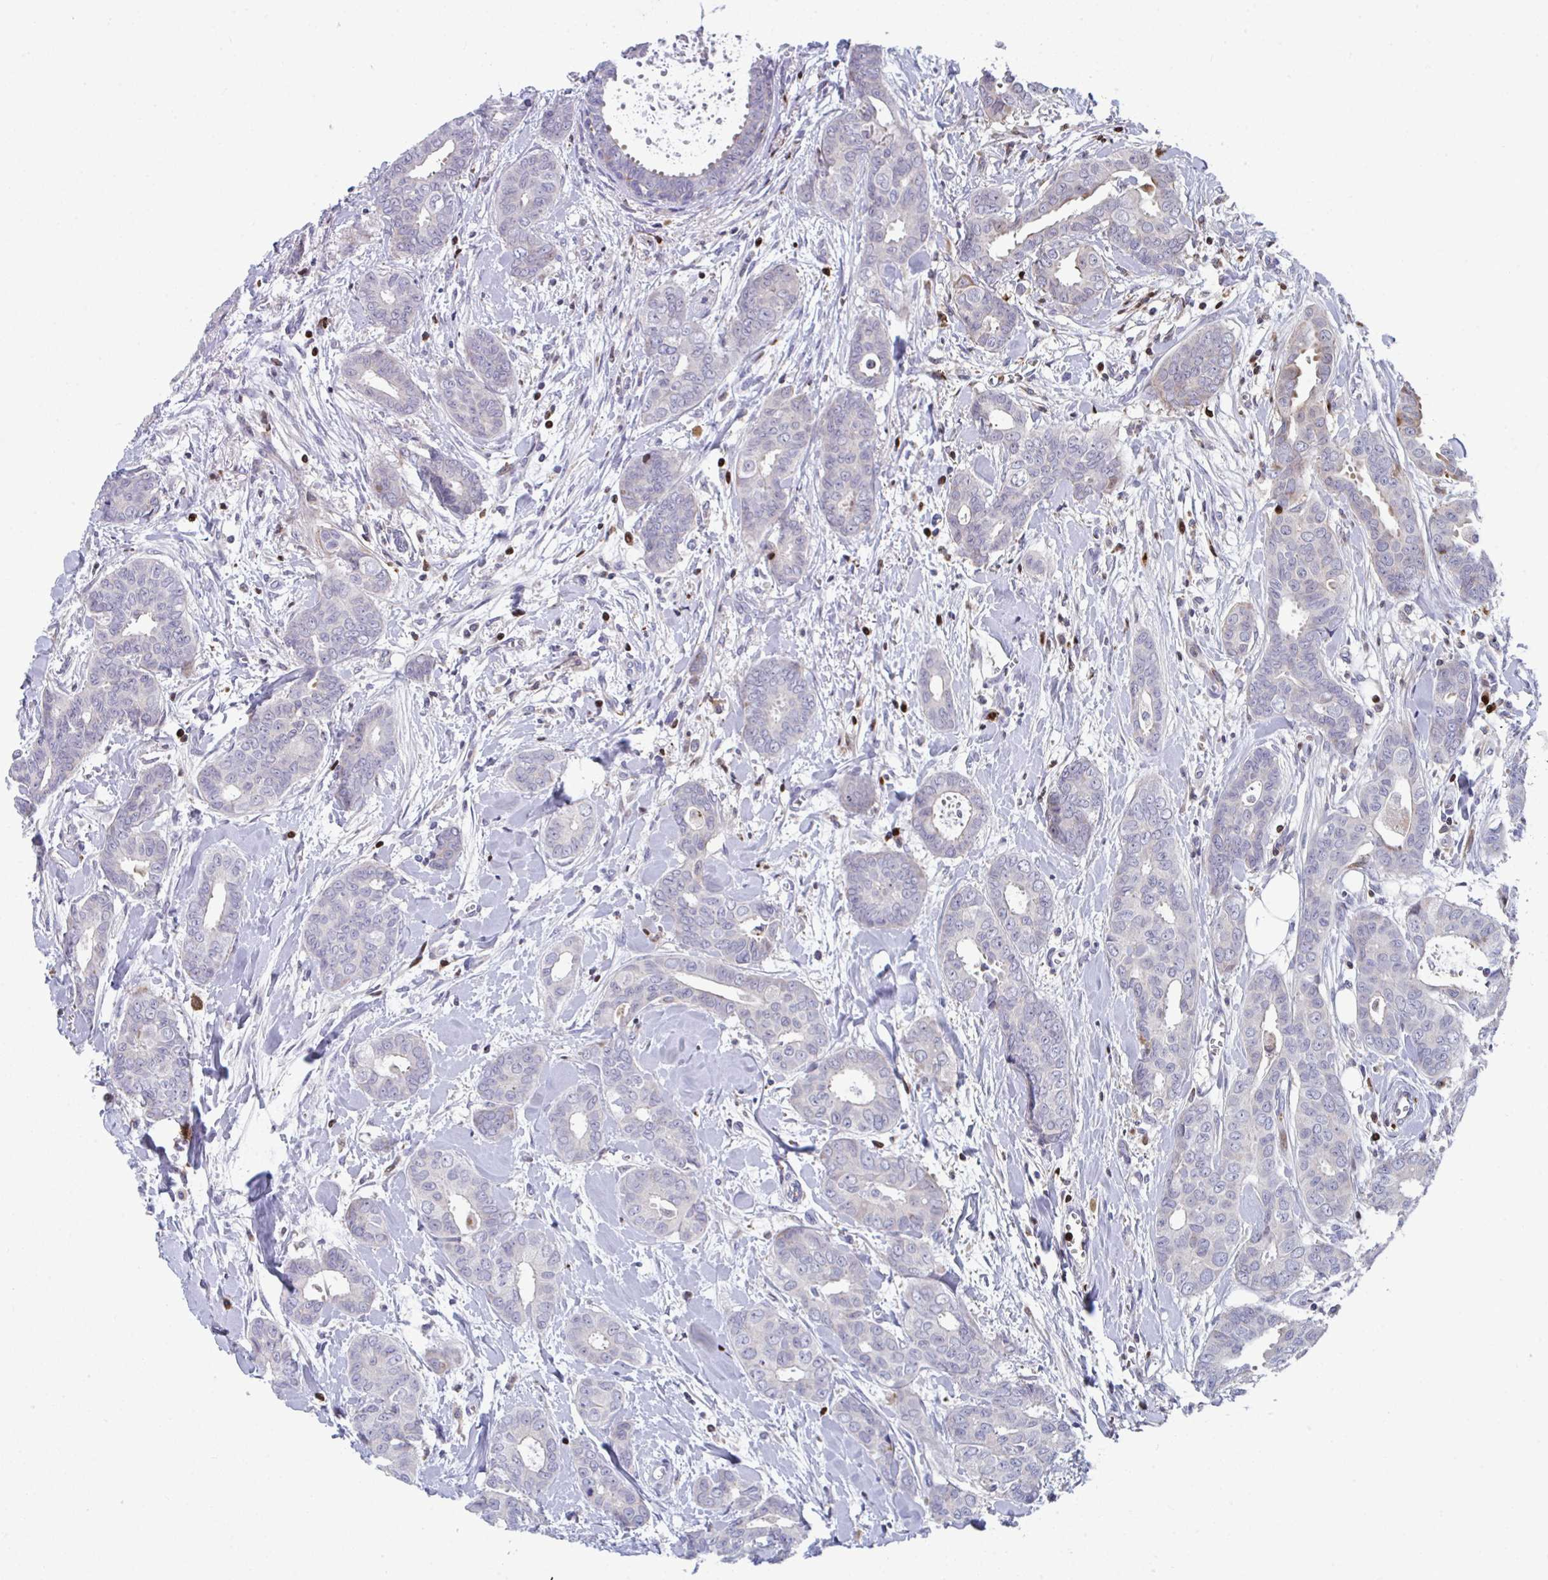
{"staining": {"intensity": "negative", "quantity": "none", "location": "none"}, "tissue": "breast cancer", "cell_type": "Tumor cells", "image_type": "cancer", "snomed": [{"axis": "morphology", "description": "Duct carcinoma"}, {"axis": "topography", "description": "Breast"}], "caption": "The histopathology image reveals no staining of tumor cells in breast infiltrating ductal carcinoma.", "gene": "AOC2", "patient": {"sex": "female", "age": 45}}